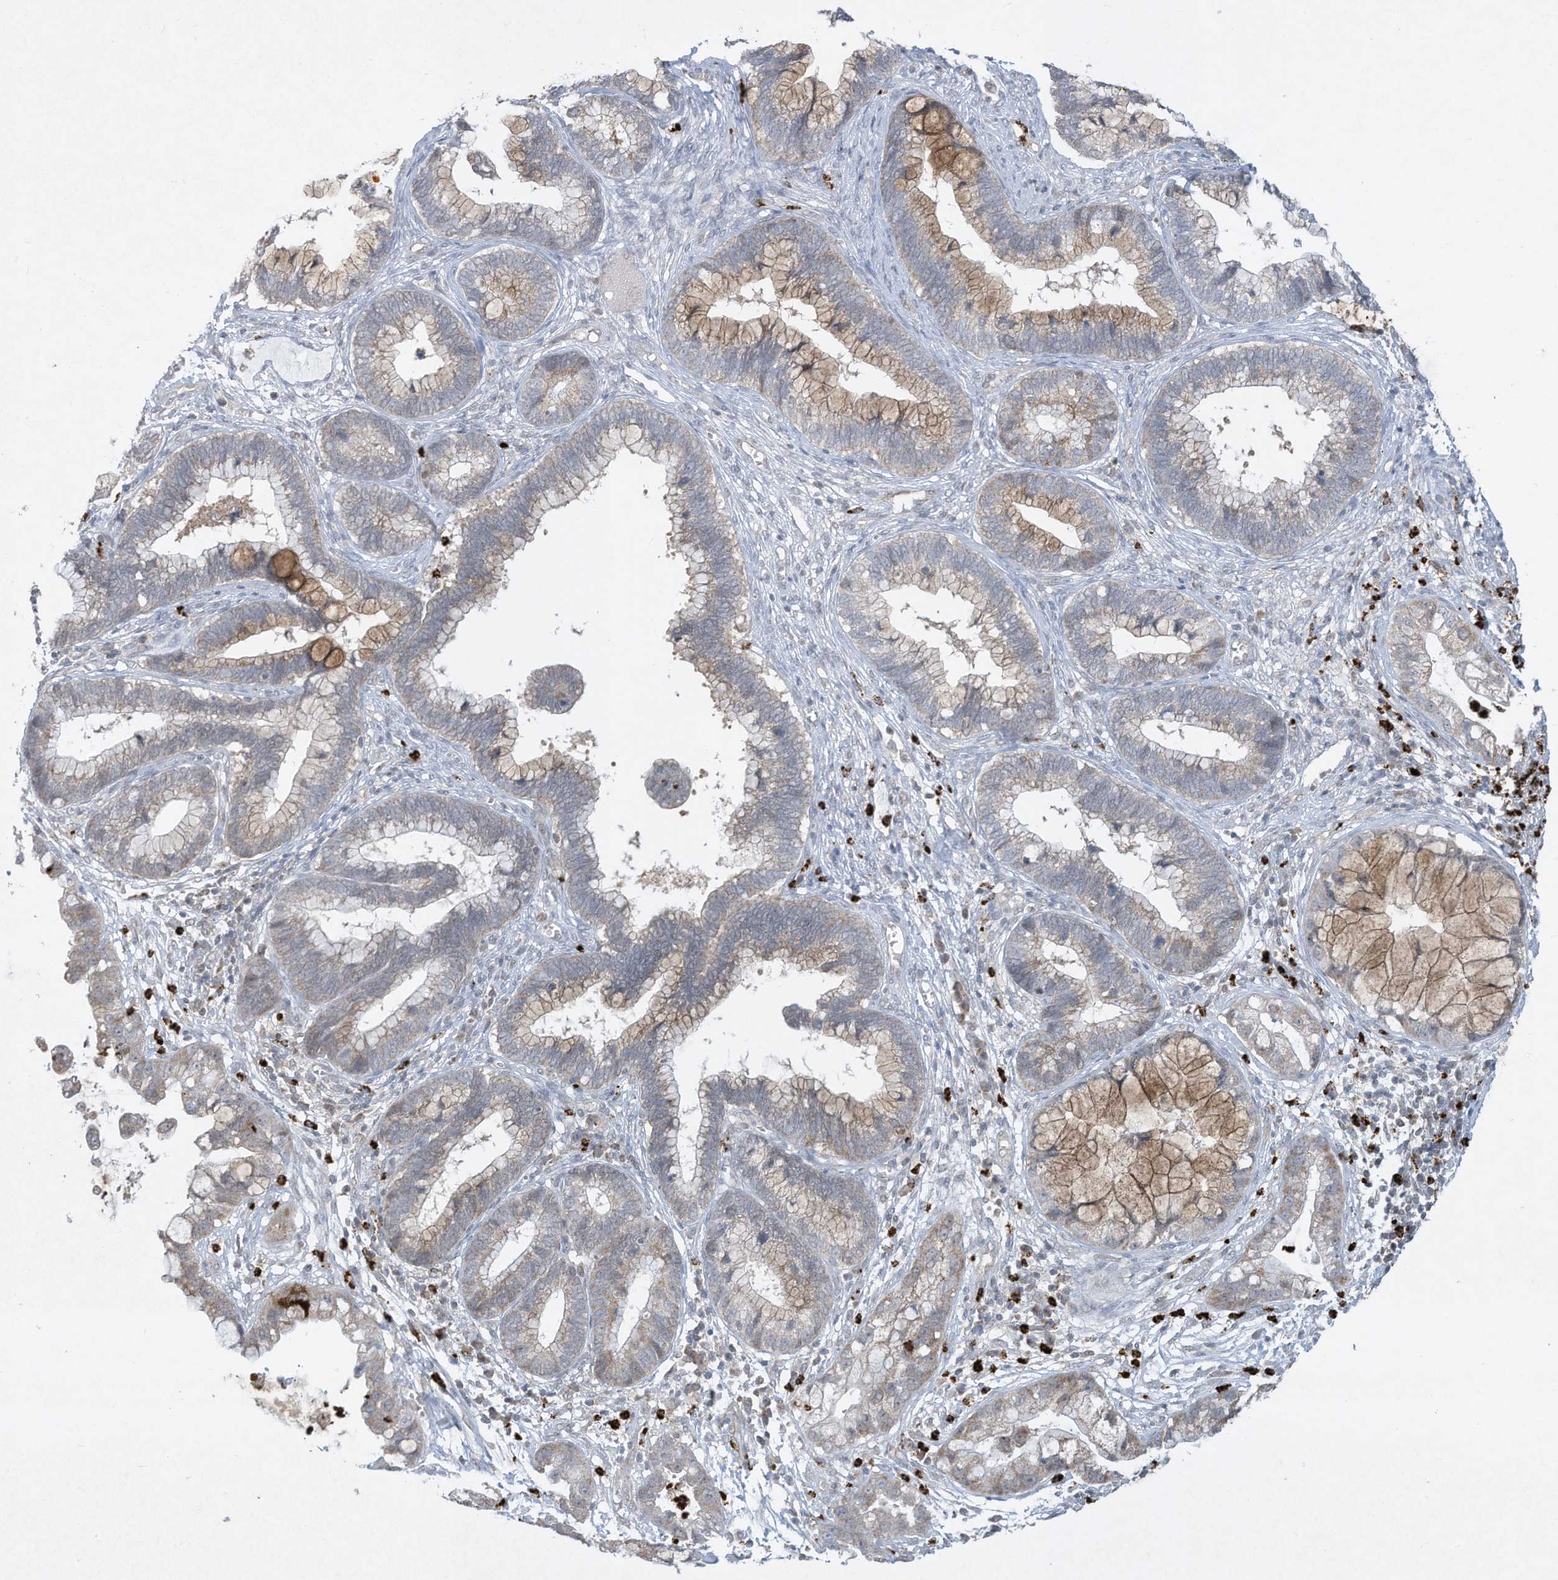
{"staining": {"intensity": "moderate", "quantity": "<25%", "location": "cytoplasmic/membranous"}, "tissue": "cervical cancer", "cell_type": "Tumor cells", "image_type": "cancer", "snomed": [{"axis": "morphology", "description": "Adenocarcinoma, NOS"}, {"axis": "topography", "description": "Cervix"}], "caption": "About <25% of tumor cells in human cervical adenocarcinoma display moderate cytoplasmic/membranous protein expression as visualized by brown immunohistochemical staining.", "gene": "CHRNA4", "patient": {"sex": "female", "age": 44}}